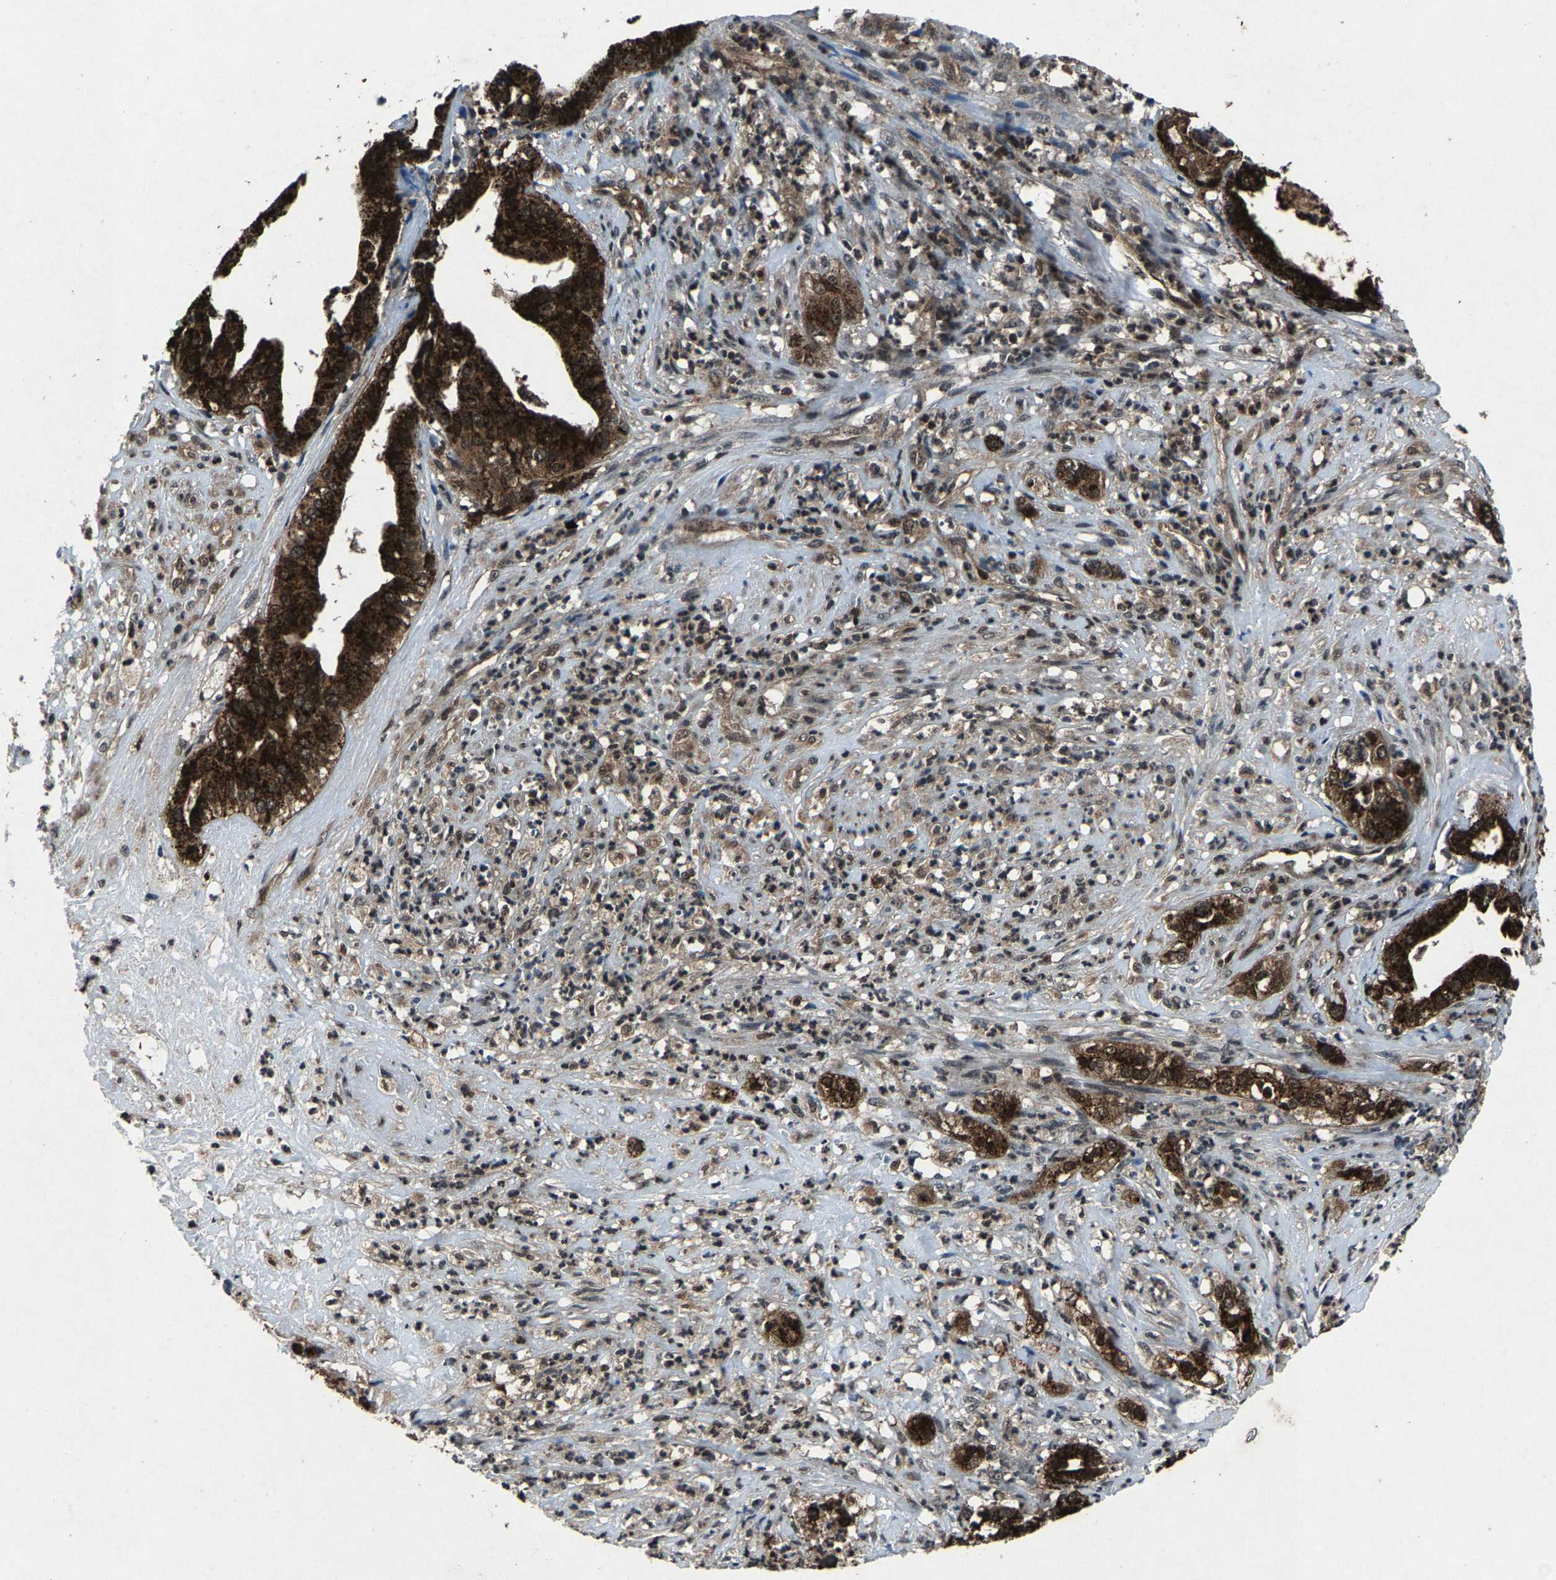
{"staining": {"intensity": "strong", "quantity": ">75%", "location": "cytoplasmic/membranous"}, "tissue": "liver cancer", "cell_type": "Tumor cells", "image_type": "cancer", "snomed": [{"axis": "morphology", "description": "Cholangiocarcinoma"}, {"axis": "topography", "description": "Liver"}], "caption": "This is an image of immunohistochemistry (IHC) staining of liver cancer, which shows strong positivity in the cytoplasmic/membranous of tumor cells.", "gene": "ATXN3", "patient": {"sex": "female", "age": 61}}